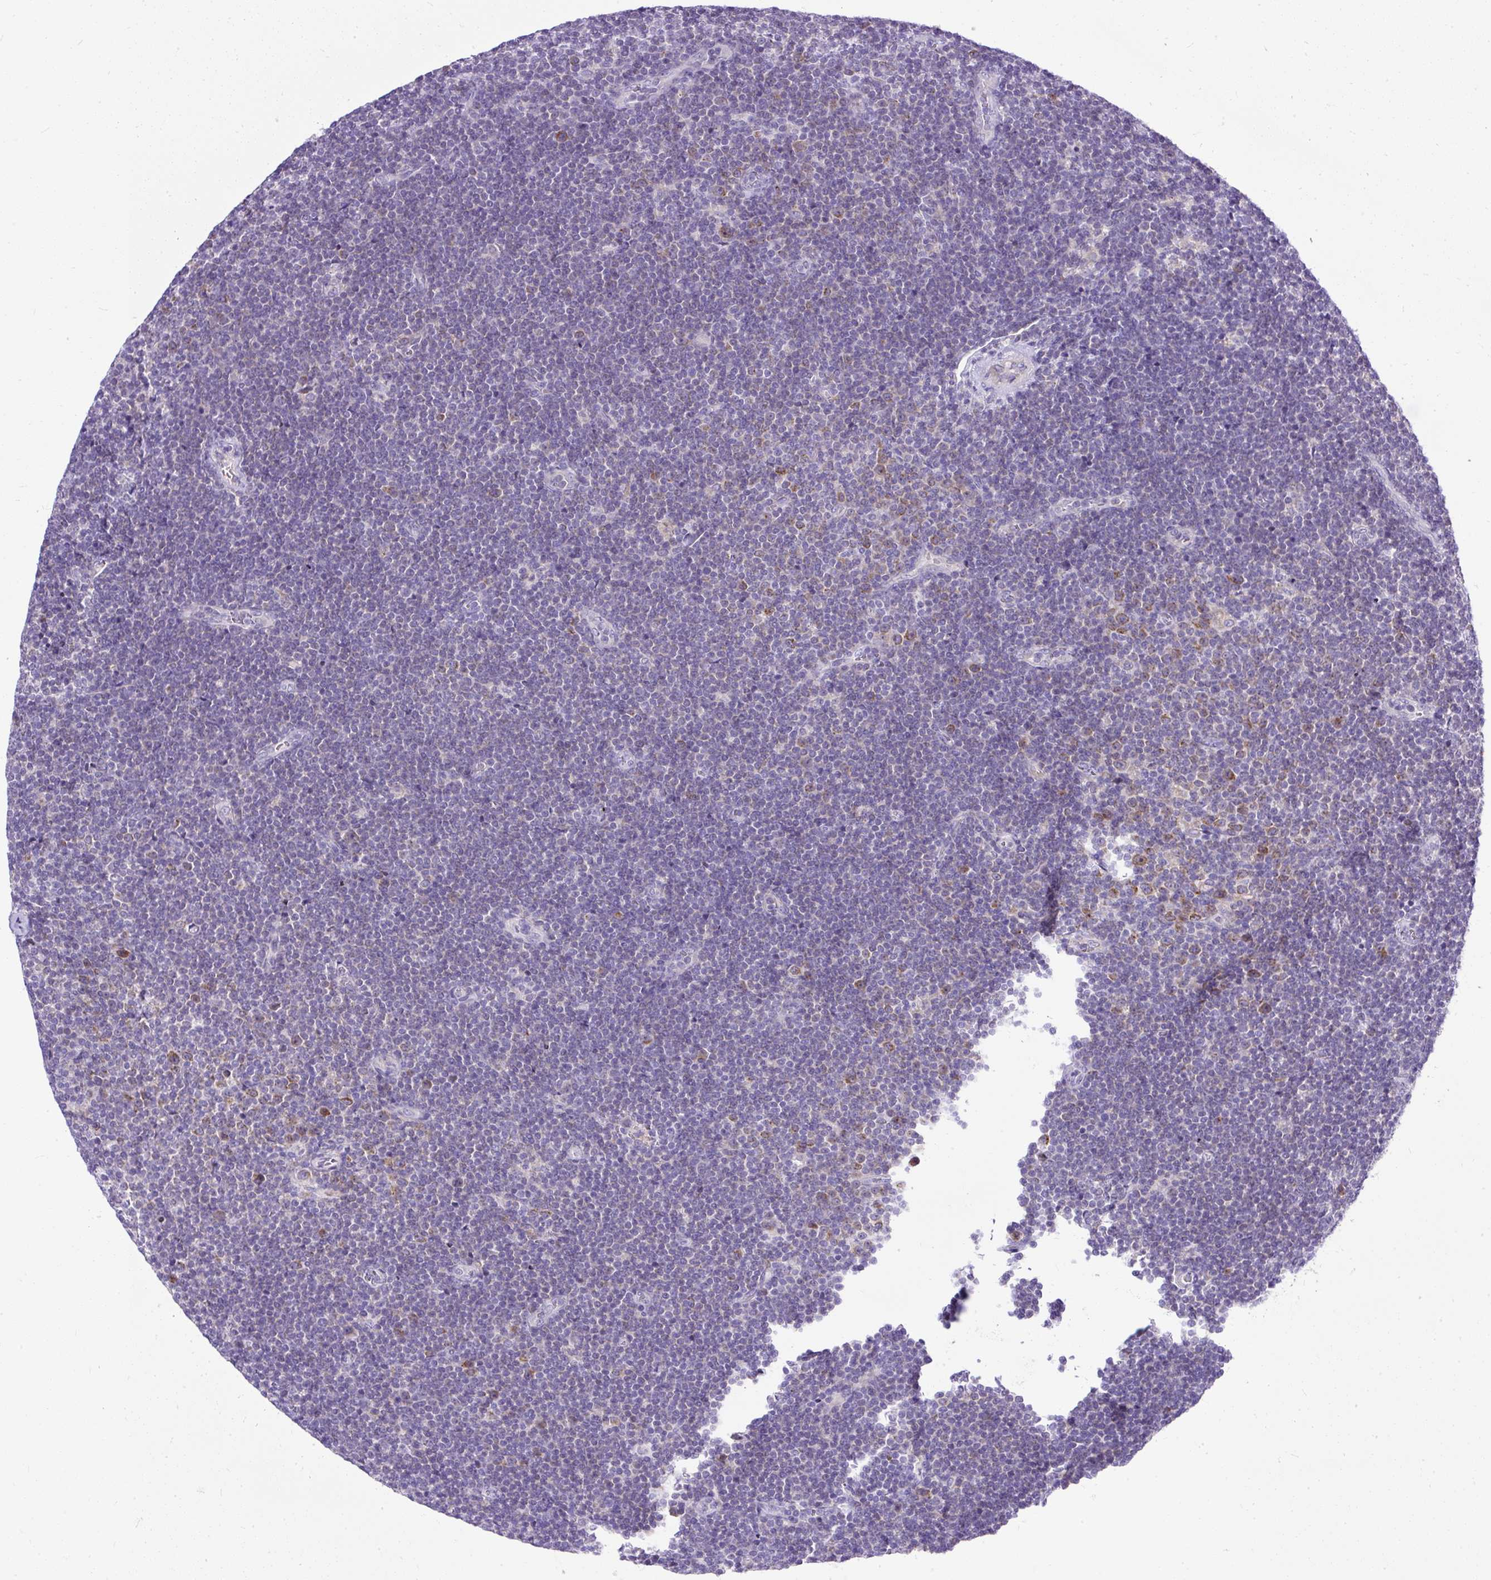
{"staining": {"intensity": "moderate", "quantity": "<25%", "location": "cytoplasmic/membranous"}, "tissue": "lymphoma", "cell_type": "Tumor cells", "image_type": "cancer", "snomed": [{"axis": "morphology", "description": "Malignant lymphoma, non-Hodgkin's type, Low grade"}, {"axis": "topography", "description": "Lymph node"}], "caption": "There is low levels of moderate cytoplasmic/membranous staining in tumor cells of lymphoma, as demonstrated by immunohistochemical staining (brown color).", "gene": "AMFR", "patient": {"sex": "male", "age": 48}}